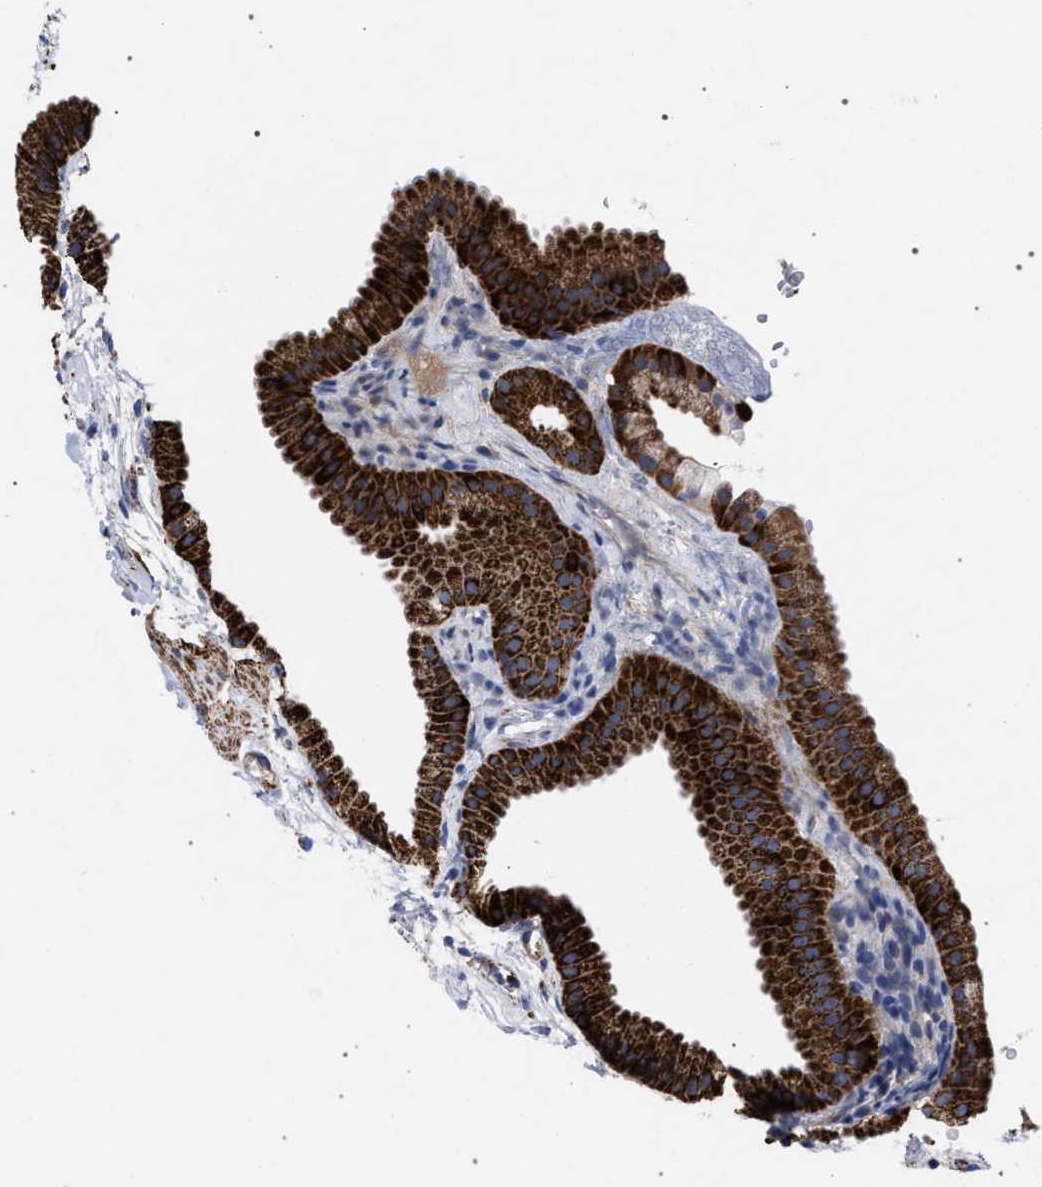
{"staining": {"intensity": "strong", "quantity": ">75%", "location": "cytoplasmic/membranous"}, "tissue": "gallbladder", "cell_type": "Glandular cells", "image_type": "normal", "snomed": [{"axis": "morphology", "description": "Normal tissue, NOS"}, {"axis": "topography", "description": "Gallbladder"}], "caption": "Protein expression analysis of unremarkable gallbladder shows strong cytoplasmic/membranous positivity in approximately >75% of glandular cells. The protein is shown in brown color, while the nuclei are stained blue.", "gene": "ACADS", "patient": {"sex": "female", "age": 64}}